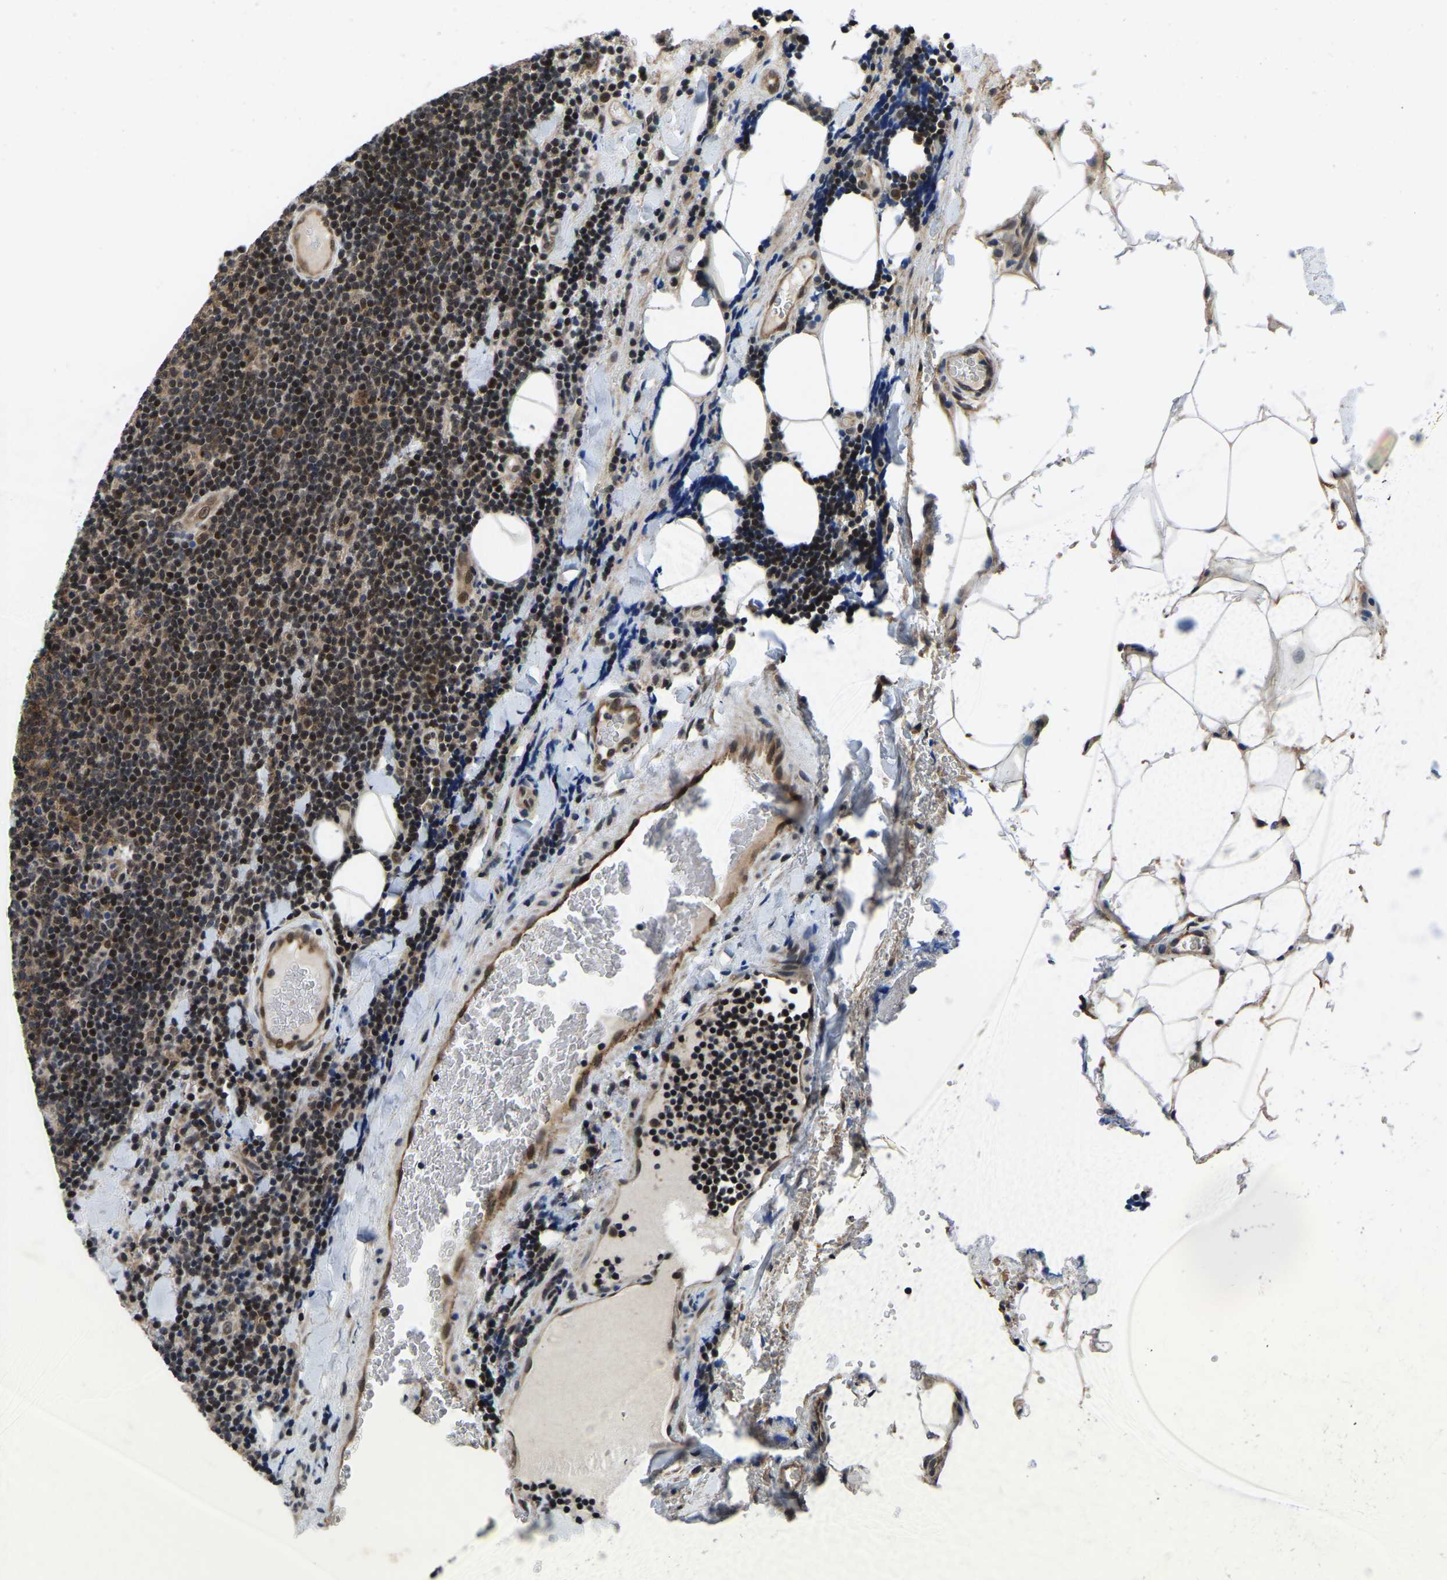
{"staining": {"intensity": "strong", "quantity": ">75%", "location": "cytoplasmic/membranous,nuclear"}, "tissue": "lymphoma", "cell_type": "Tumor cells", "image_type": "cancer", "snomed": [{"axis": "morphology", "description": "Malignant lymphoma, non-Hodgkin's type, Low grade"}, {"axis": "topography", "description": "Lymph node"}], "caption": "Immunohistochemistry (IHC) of malignant lymphoma, non-Hodgkin's type (low-grade) reveals high levels of strong cytoplasmic/membranous and nuclear expression in about >75% of tumor cells.", "gene": "DFFA", "patient": {"sex": "male", "age": 66}}